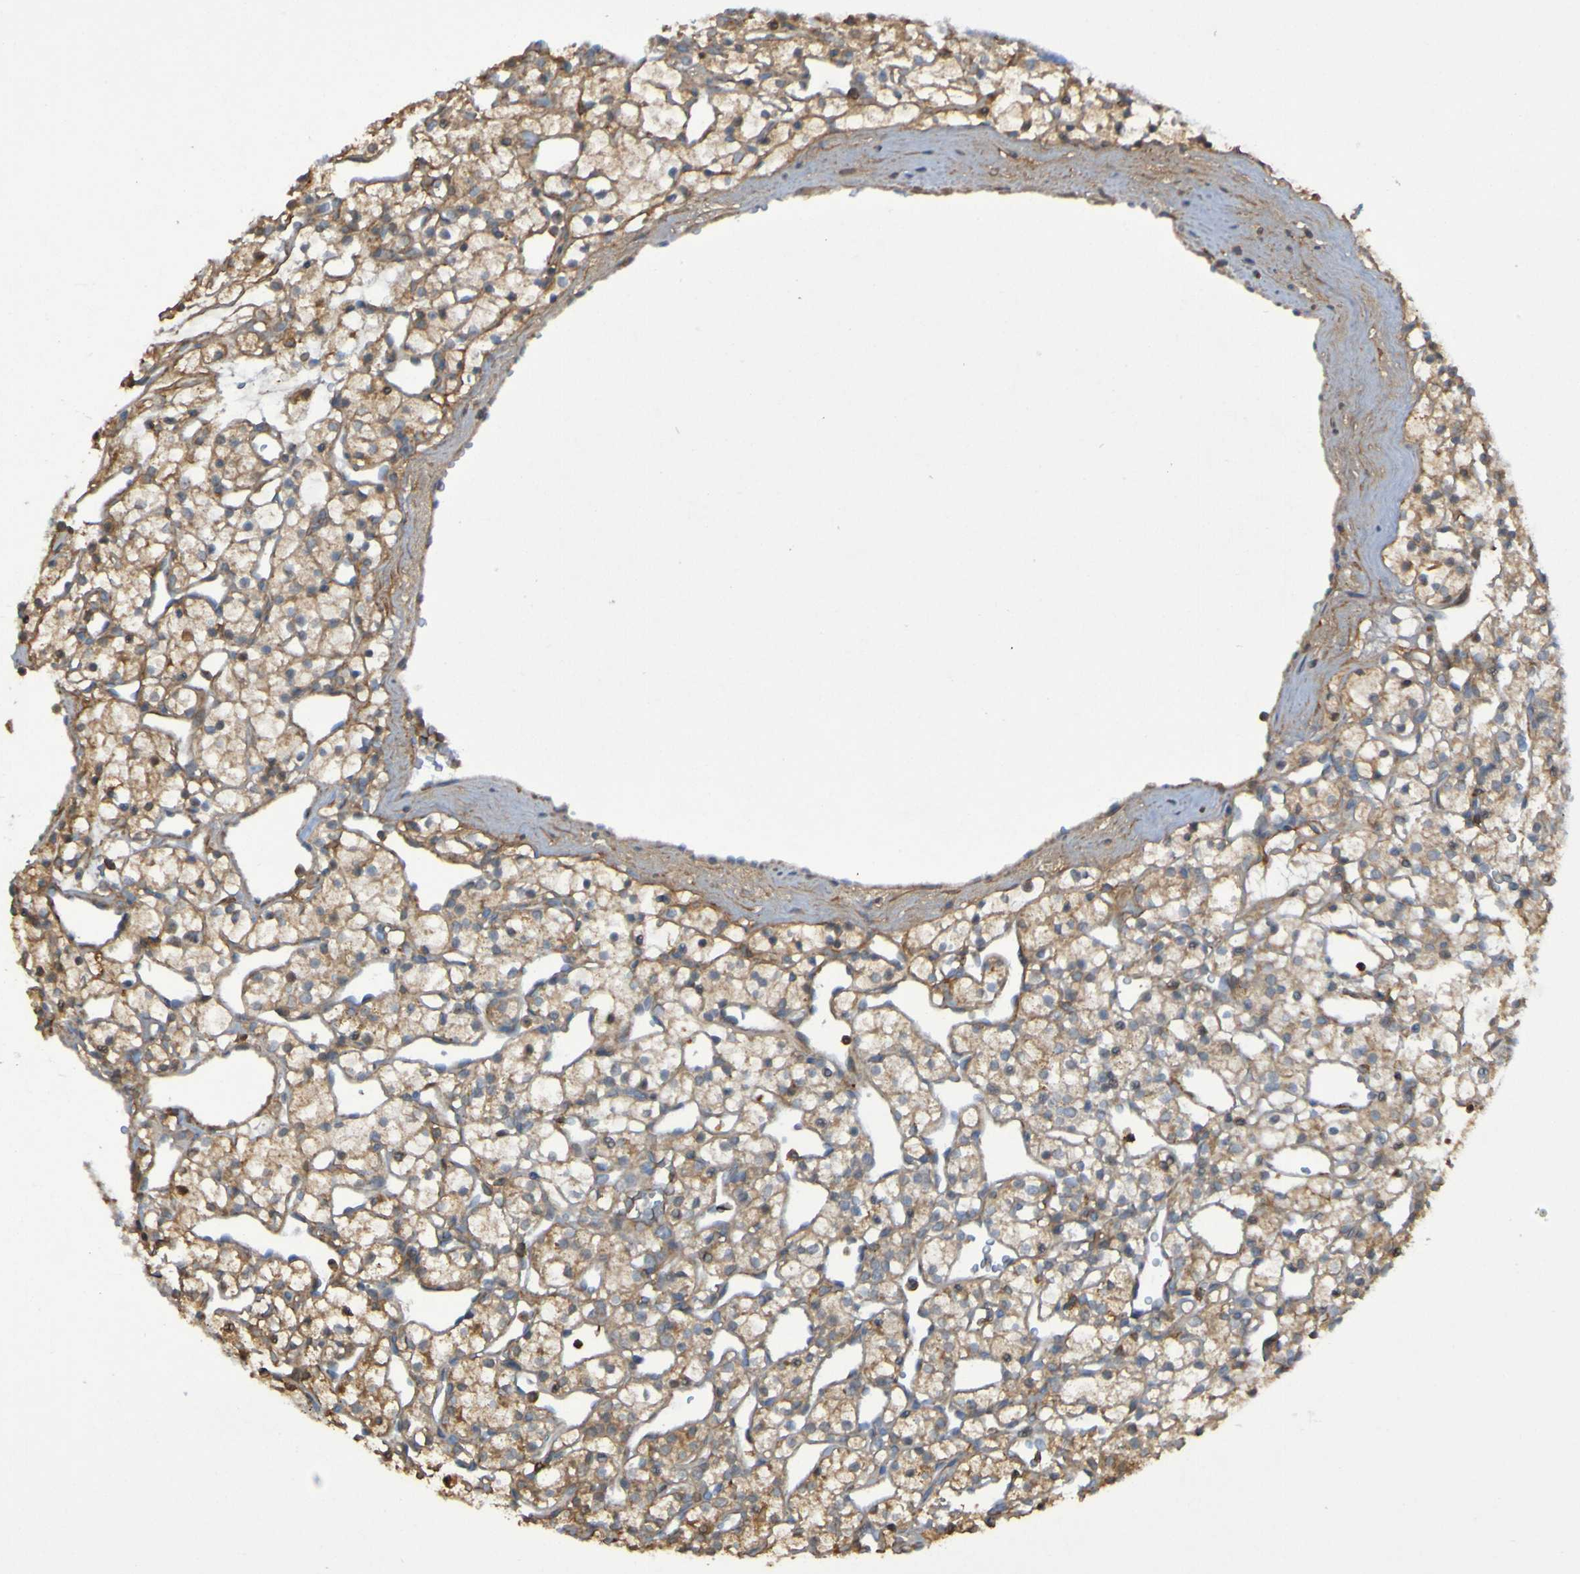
{"staining": {"intensity": "weak", "quantity": ">75%", "location": "cytoplasmic/membranous"}, "tissue": "renal cancer", "cell_type": "Tumor cells", "image_type": "cancer", "snomed": [{"axis": "morphology", "description": "Adenocarcinoma, NOS"}, {"axis": "topography", "description": "Kidney"}], "caption": "An immunohistochemistry image of neoplastic tissue is shown. Protein staining in brown highlights weak cytoplasmic/membranous positivity in adenocarcinoma (renal) within tumor cells.", "gene": "PDGFB", "patient": {"sex": "female", "age": 60}}